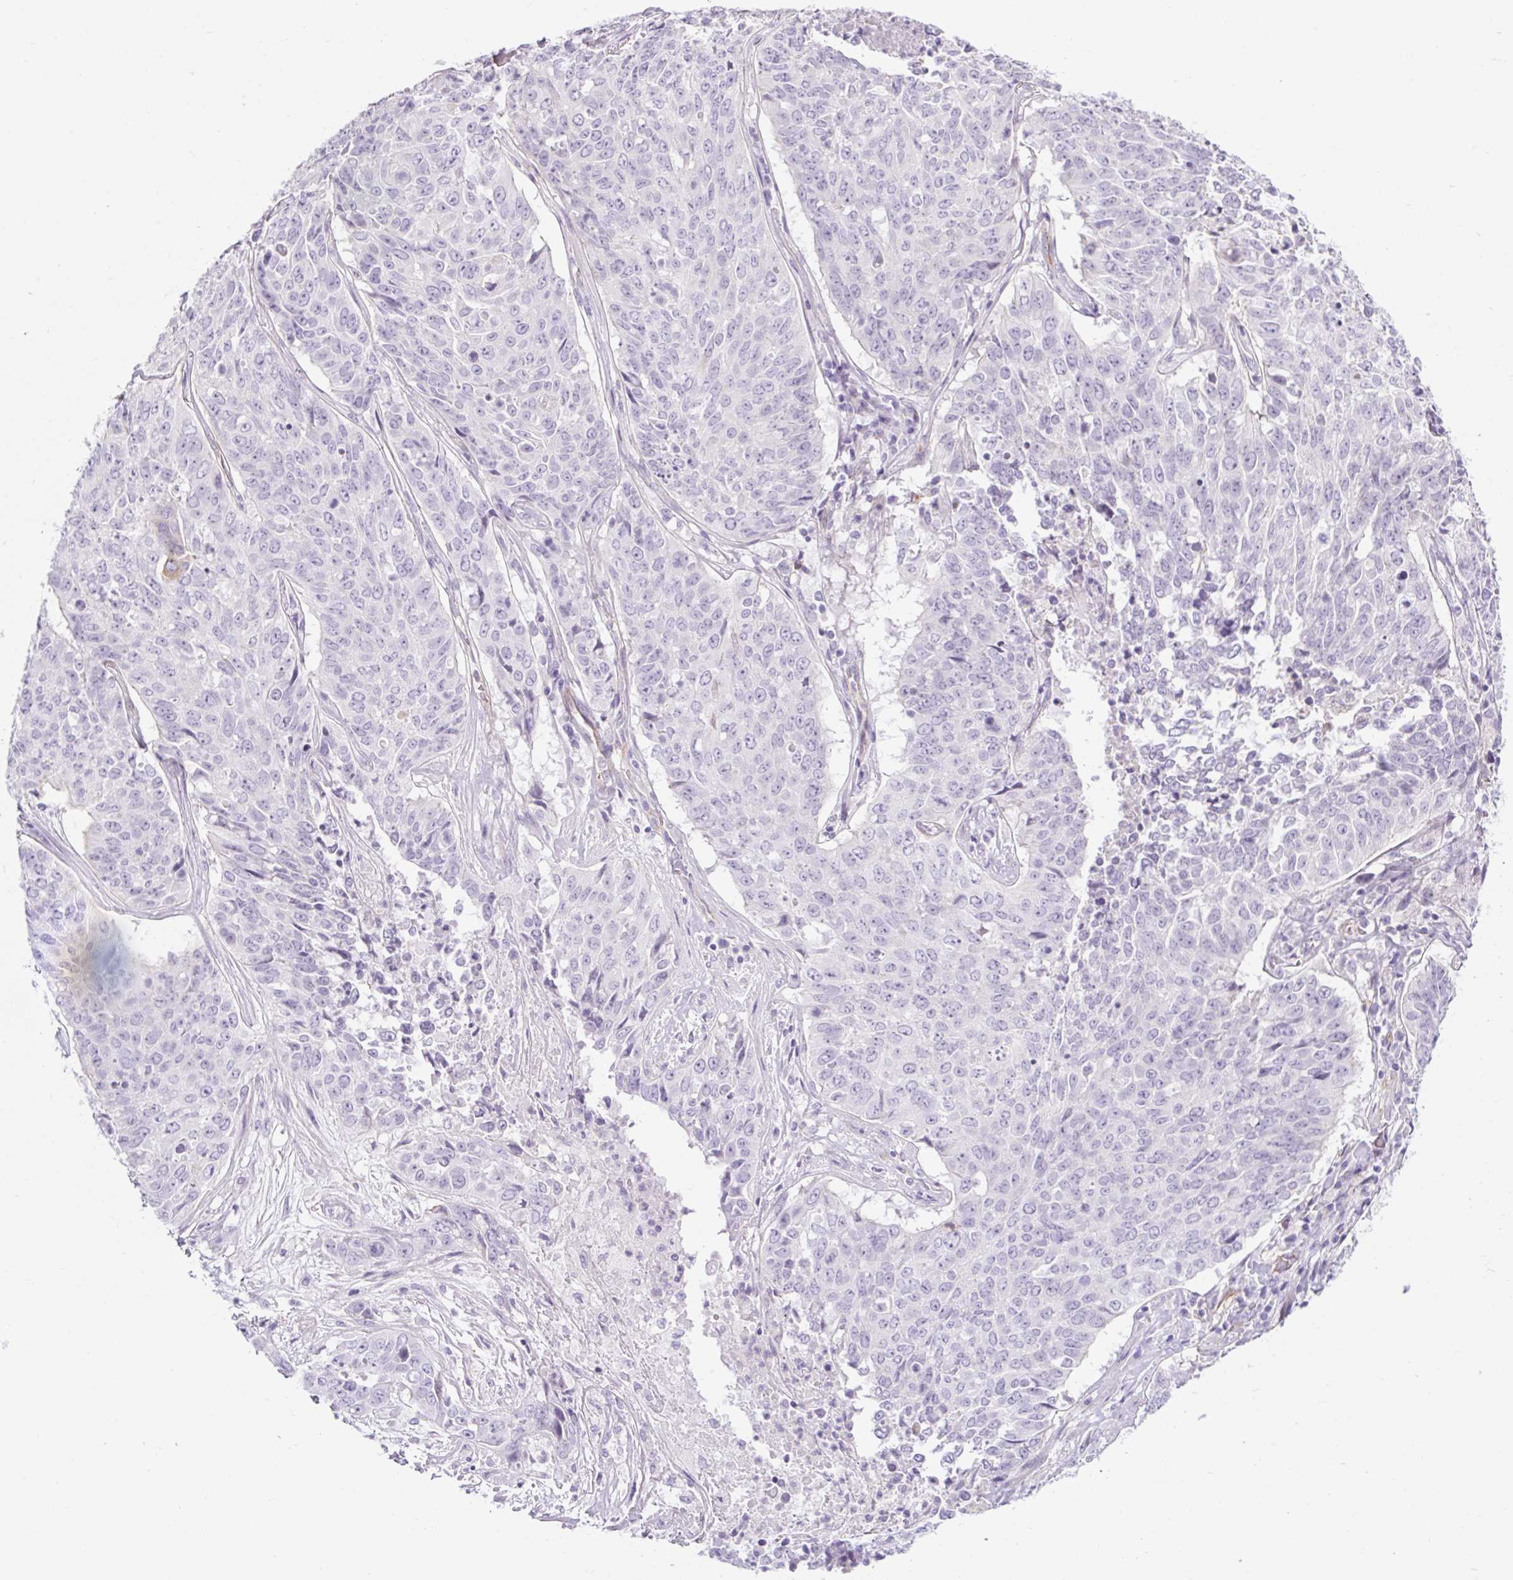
{"staining": {"intensity": "negative", "quantity": "none", "location": "none"}, "tissue": "lung cancer", "cell_type": "Tumor cells", "image_type": "cancer", "snomed": [{"axis": "morphology", "description": "Normal tissue, NOS"}, {"axis": "morphology", "description": "Squamous cell carcinoma, NOS"}, {"axis": "topography", "description": "Bronchus"}, {"axis": "topography", "description": "Lung"}], "caption": "DAB immunohistochemical staining of human lung cancer (squamous cell carcinoma) reveals no significant staining in tumor cells. (DAB IHC visualized using brightfield microscopy, high magnification).", "gene": "BCAS1", "patient": {"sex": "male", "age": 64}}